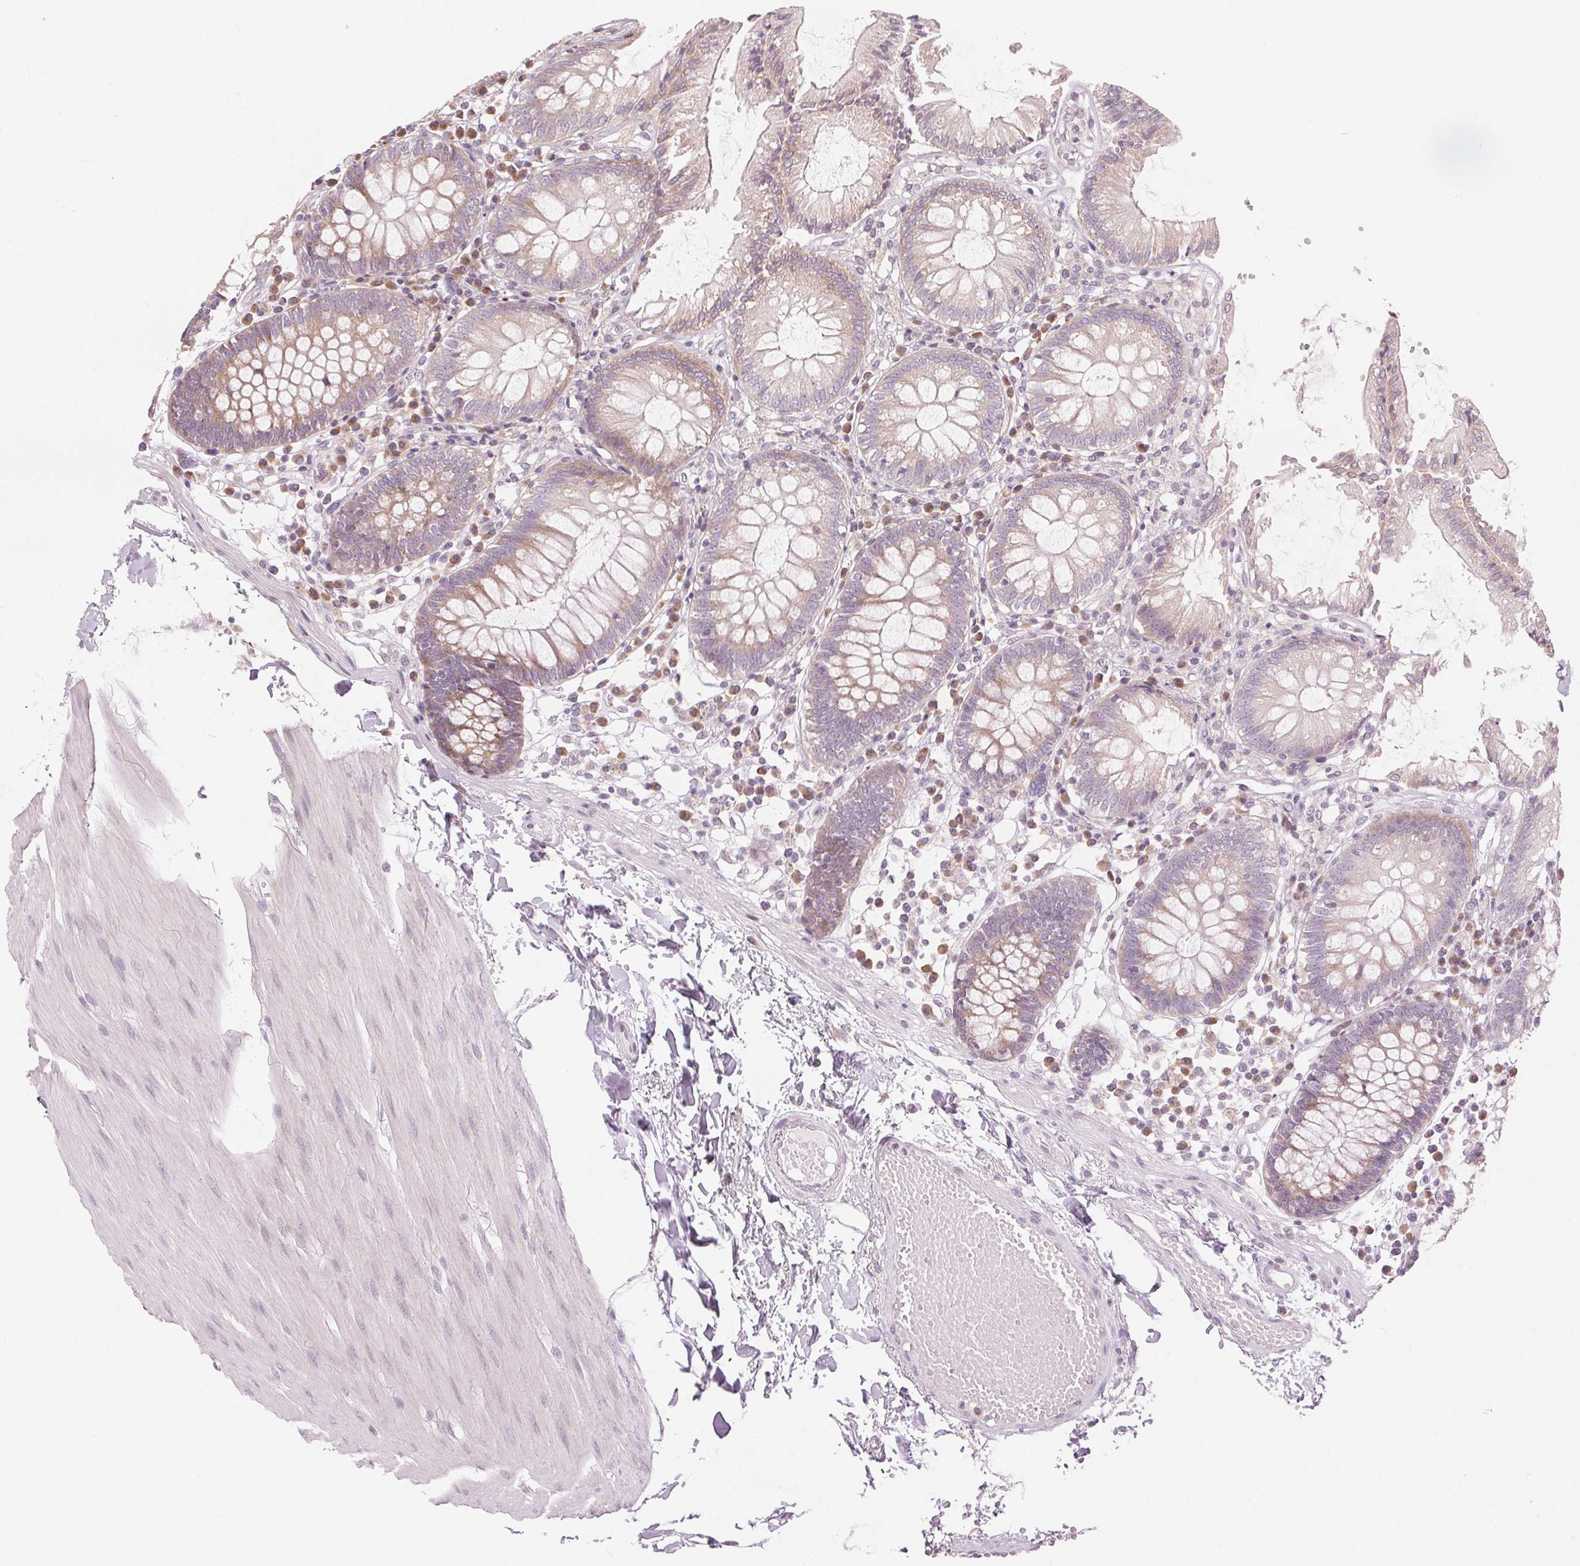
{"staining": {"intensity": "negative", "quantity": "none", "location": "none"}, "tissue": "colon", "cell_type": "Endothelial cells", "image_type": "normal", "snomed": [{"axis": "morphology", "description": "Normal tissue, NOS"}, {"axis": "morphology", "description": "Adenocarcinoma, NOS"}, {"axis": "topography", "description": "Colon"}], "caption": "Image shows no significant protein staining in endothelial cells of normal colon. Brightfield microscopy of immunohistochemistry stained with DAB (3,3'-diaminobenzidine) (brown) and hematoxylin (blue), captured at high magnification.", "gene": "GNMT", "patient": {"sex": "male", "age": 83}}